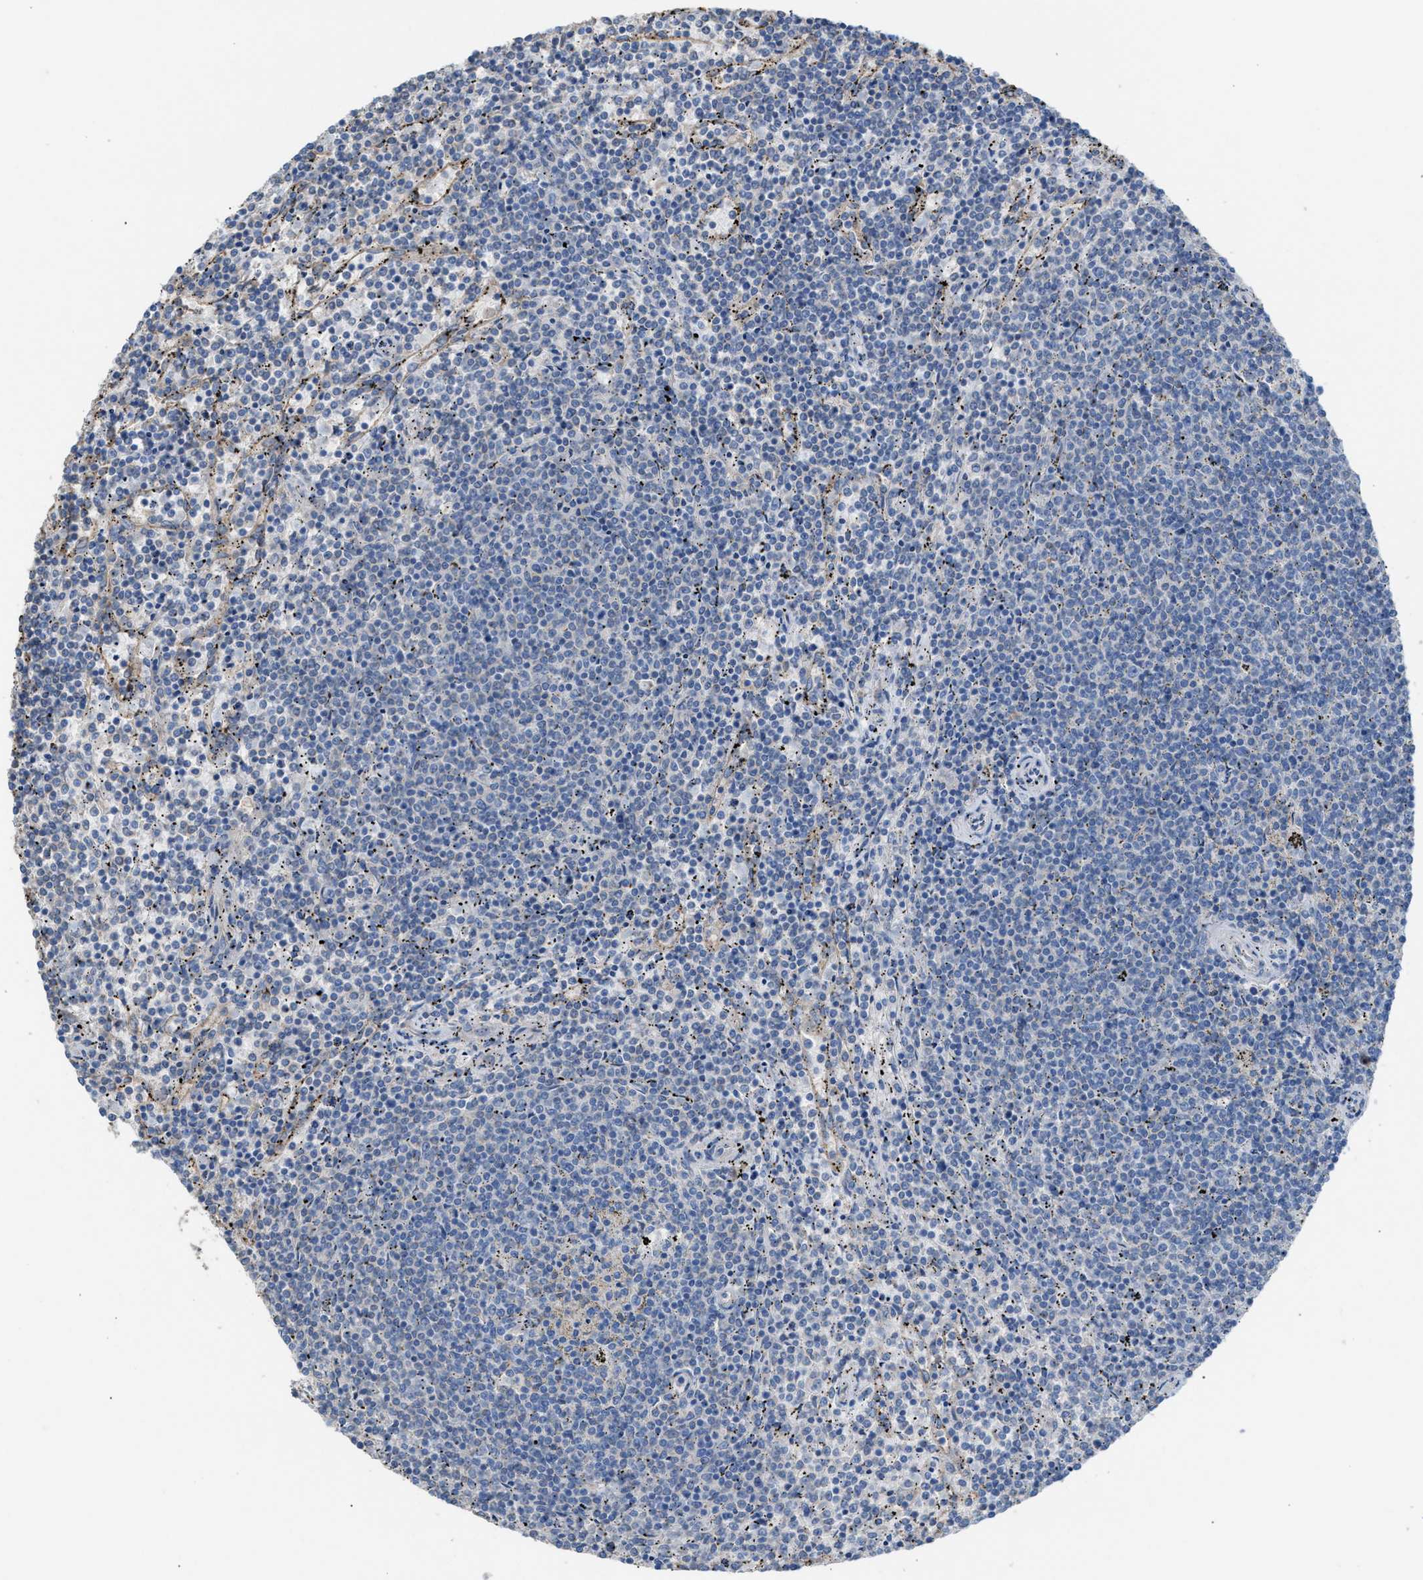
{"staining": {"intensity": "negative", "quantity": "none", "location": "none"}, "tissue": "lymphoma", "cell_type": "Tumor cells", "image_type": "cancer", "snomed": [{"axis": "morphology", "description": "Malignant lymphoma, non-Hodgkin's type, Low grade"}, {"axis": "topography", "description": "Spleen"}], "caption": "An IHC histopathology image of low-grade malignant lymphoma, non-Hodgkin's type is shown. There is no staining in tumor cells of low-grade malignant lymphoma, non-Hodgkin's type. (Stains: DAB immunohistochemistry (IHC) with hematoxylin counter stain, Microscopy: brightfield microscopy at high magnification).", "gene": "NQO2", "patient": {"sex": "female", "age": 50}}